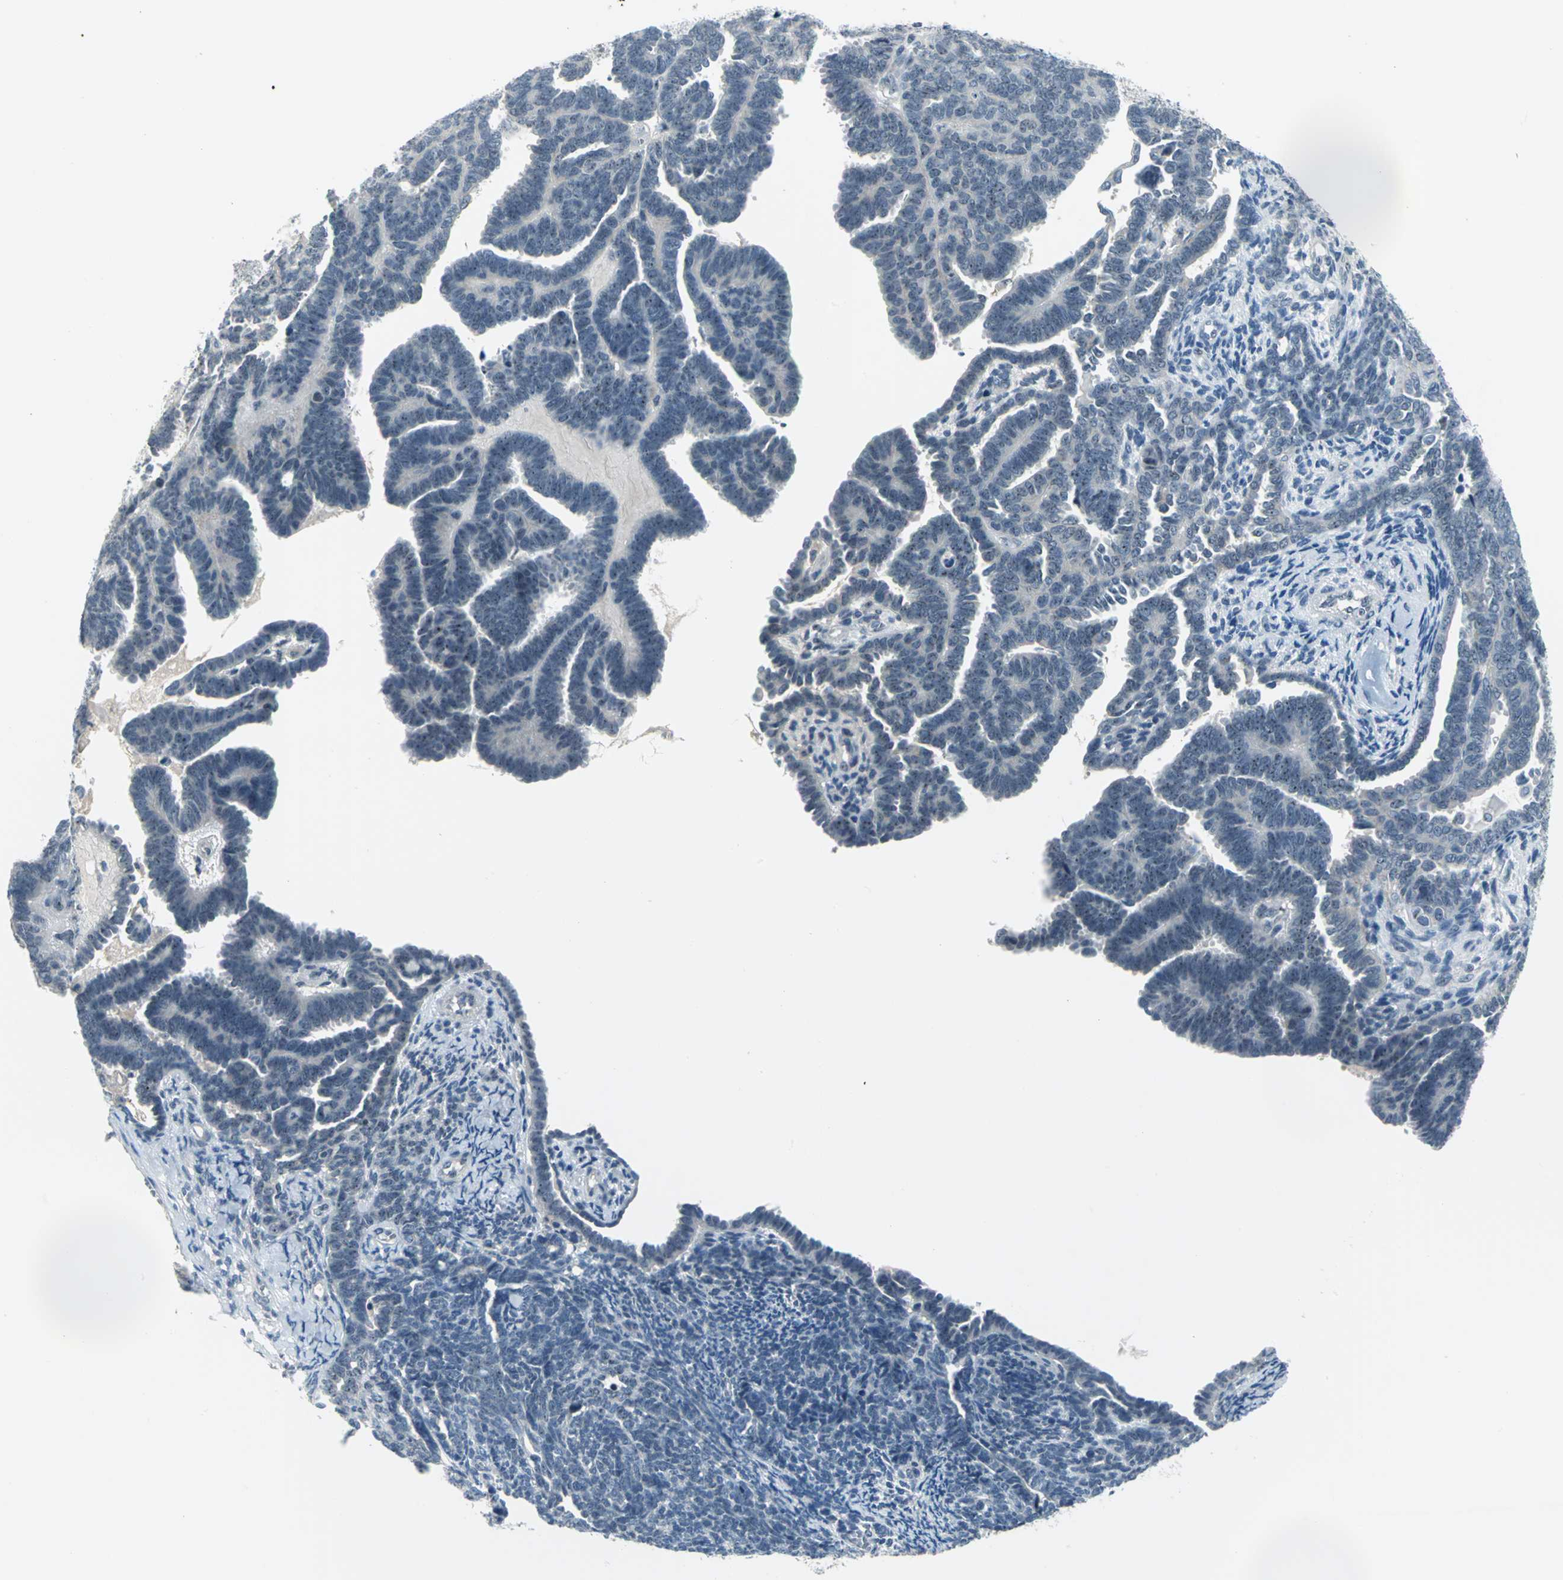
{"staining": {"intensity": "weak", "quantity": "<25%", "location": "nuclear"}, "tissue": "endometrial cancer", "cell_type": "Tumor cells", "image_type": "cancer", "snomed": [{"axis": "morphology", "description": "Neoplasm, malignant, NOS"}, {"axis": "topography", "description": "Endometrium"}], "caption": "There is no significant expression in tumor cells of malignant neoplasm (endometrial).", "gene": "MYBBP1A", "patient": {"sex": "female", "age": 74}}